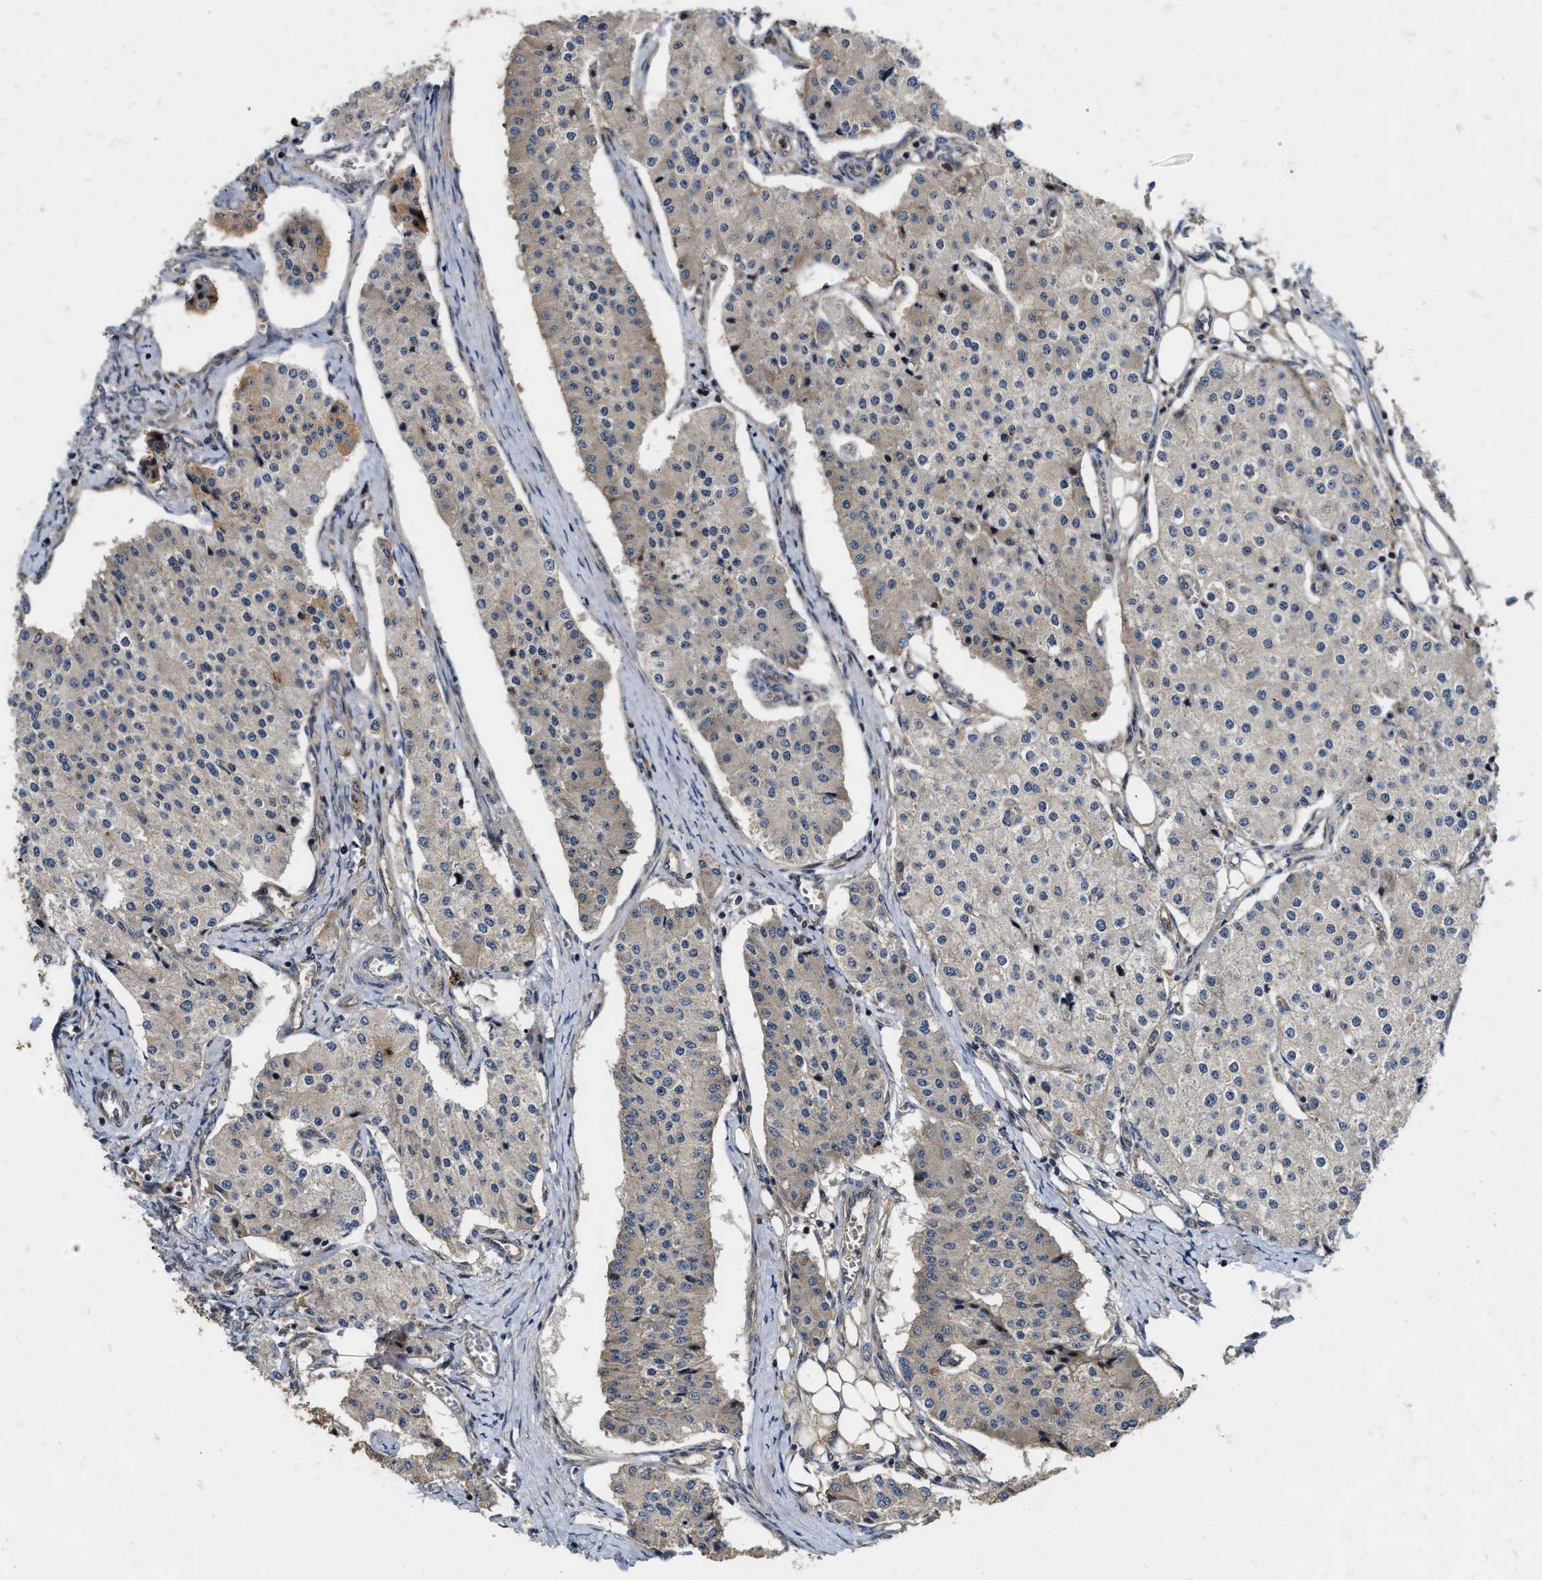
{"staining": {"intensity": "weak", "quantity": "<25%", "location": "cytoplasmic/membranous"}, "tissue": "carcinoid", "cell_type": "Tumor cells", "image_type": "cancer", "snomed": [{"axis": "morphology", "description": "Carcinoid, malignant, NOS"}, {"axis": "topography", "description": "Colon"}], "caption": "DAB immunohistochemical staining of carcinoid exhibits no significant expression in tumor cells.", "gene": "ALDH3A2", "patient": {"sex": "female", "age": 52}}